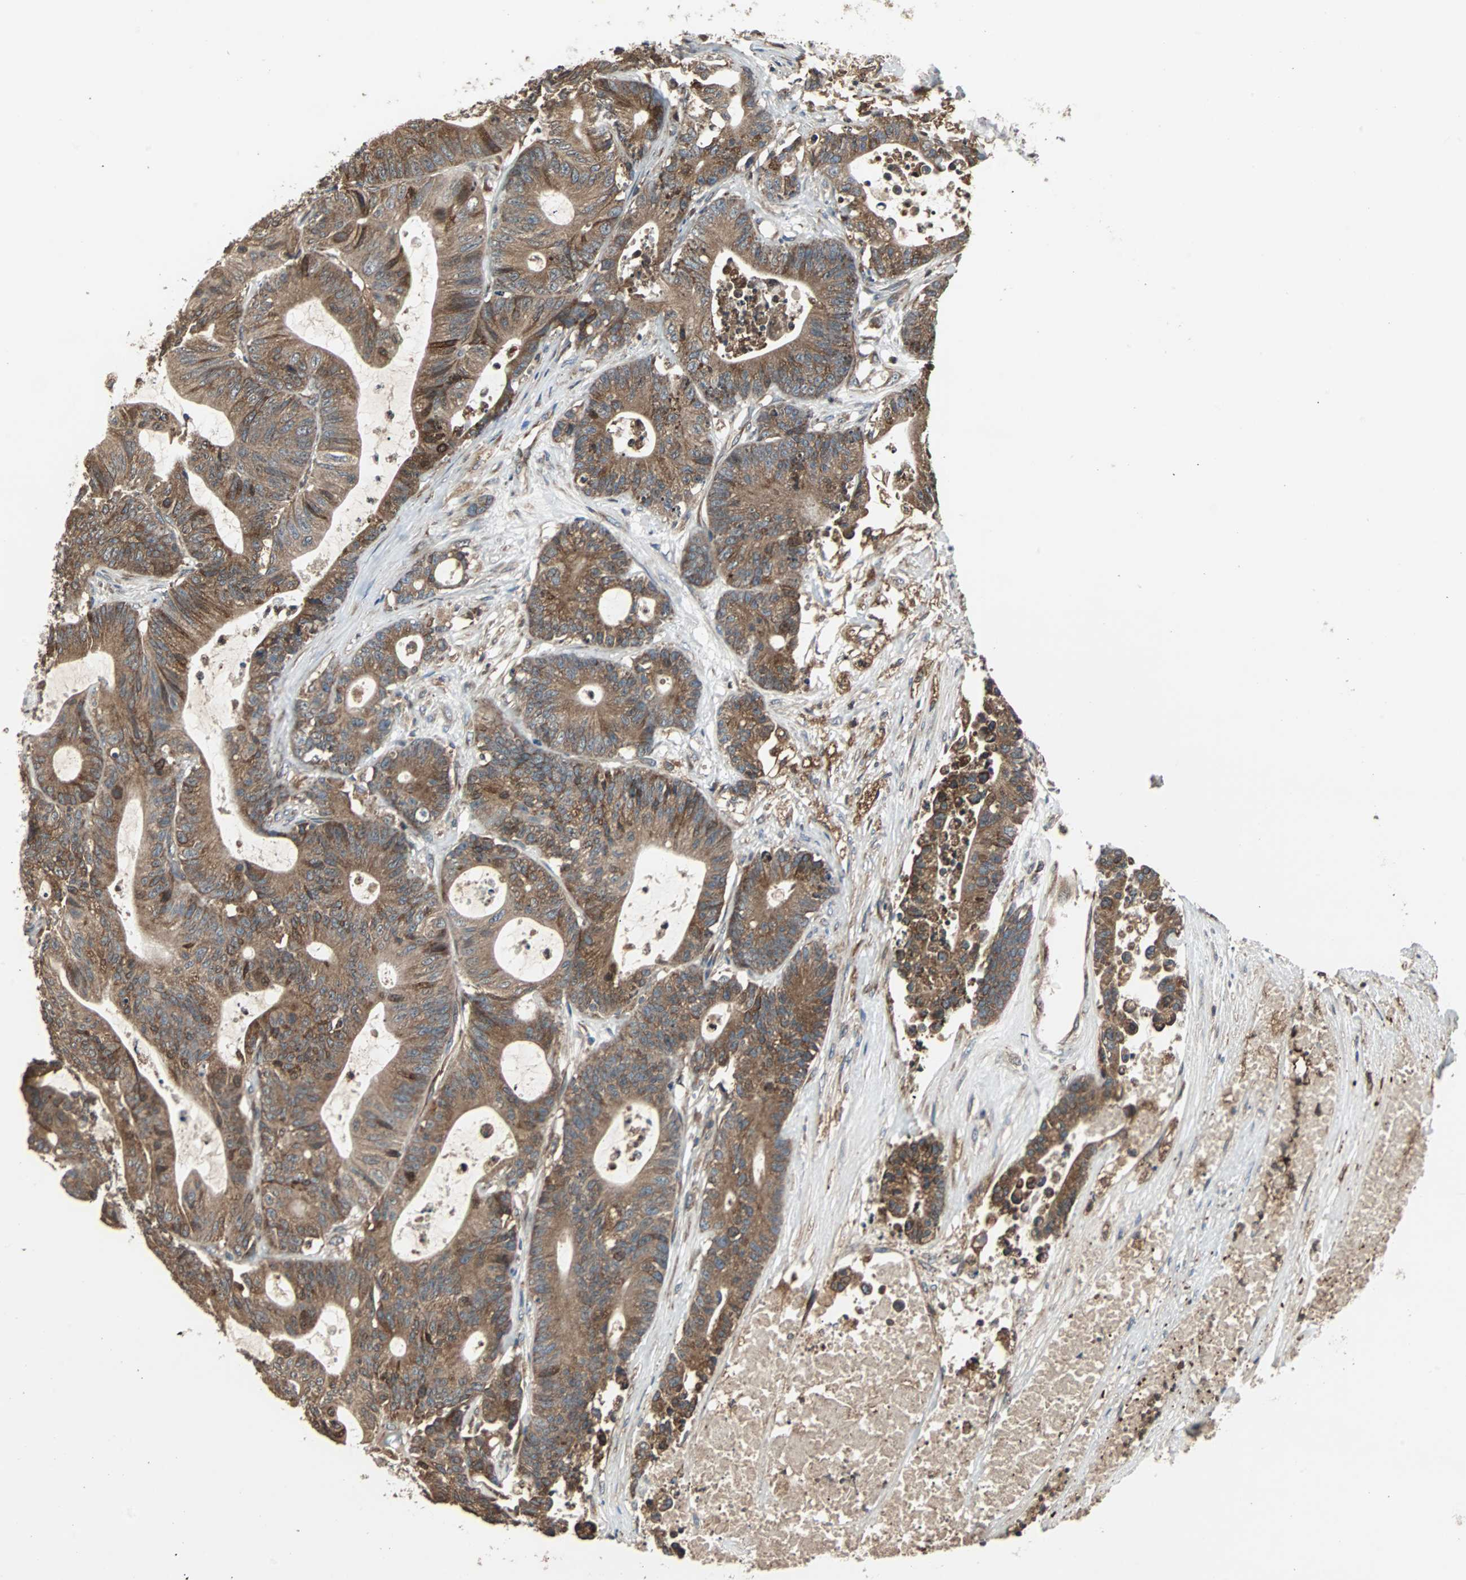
{"staining": {"intensity": "strong", "quantity": ">75%", "location": "cytoplasmic/membranous,nuclear"}, "tissue": "colorectal cancer", "cell_type": "Tumor cells", "image_type": "cancer", "snomed": [{"axis": "morphology", "description": "Adenocarcinoma, NOS"}, {"axis": "topography", "description": "Colon"}], "caption": "Immunohistochemistry (IHC) of human colorectal cancer (adenocarcinoma) exhibits high levels of strong cytoplasmic/membranous and nuclear expression in about >75% of tumor cells.", "gene": "RAB7A", "patient": {"sex": "female", "age": 84}}